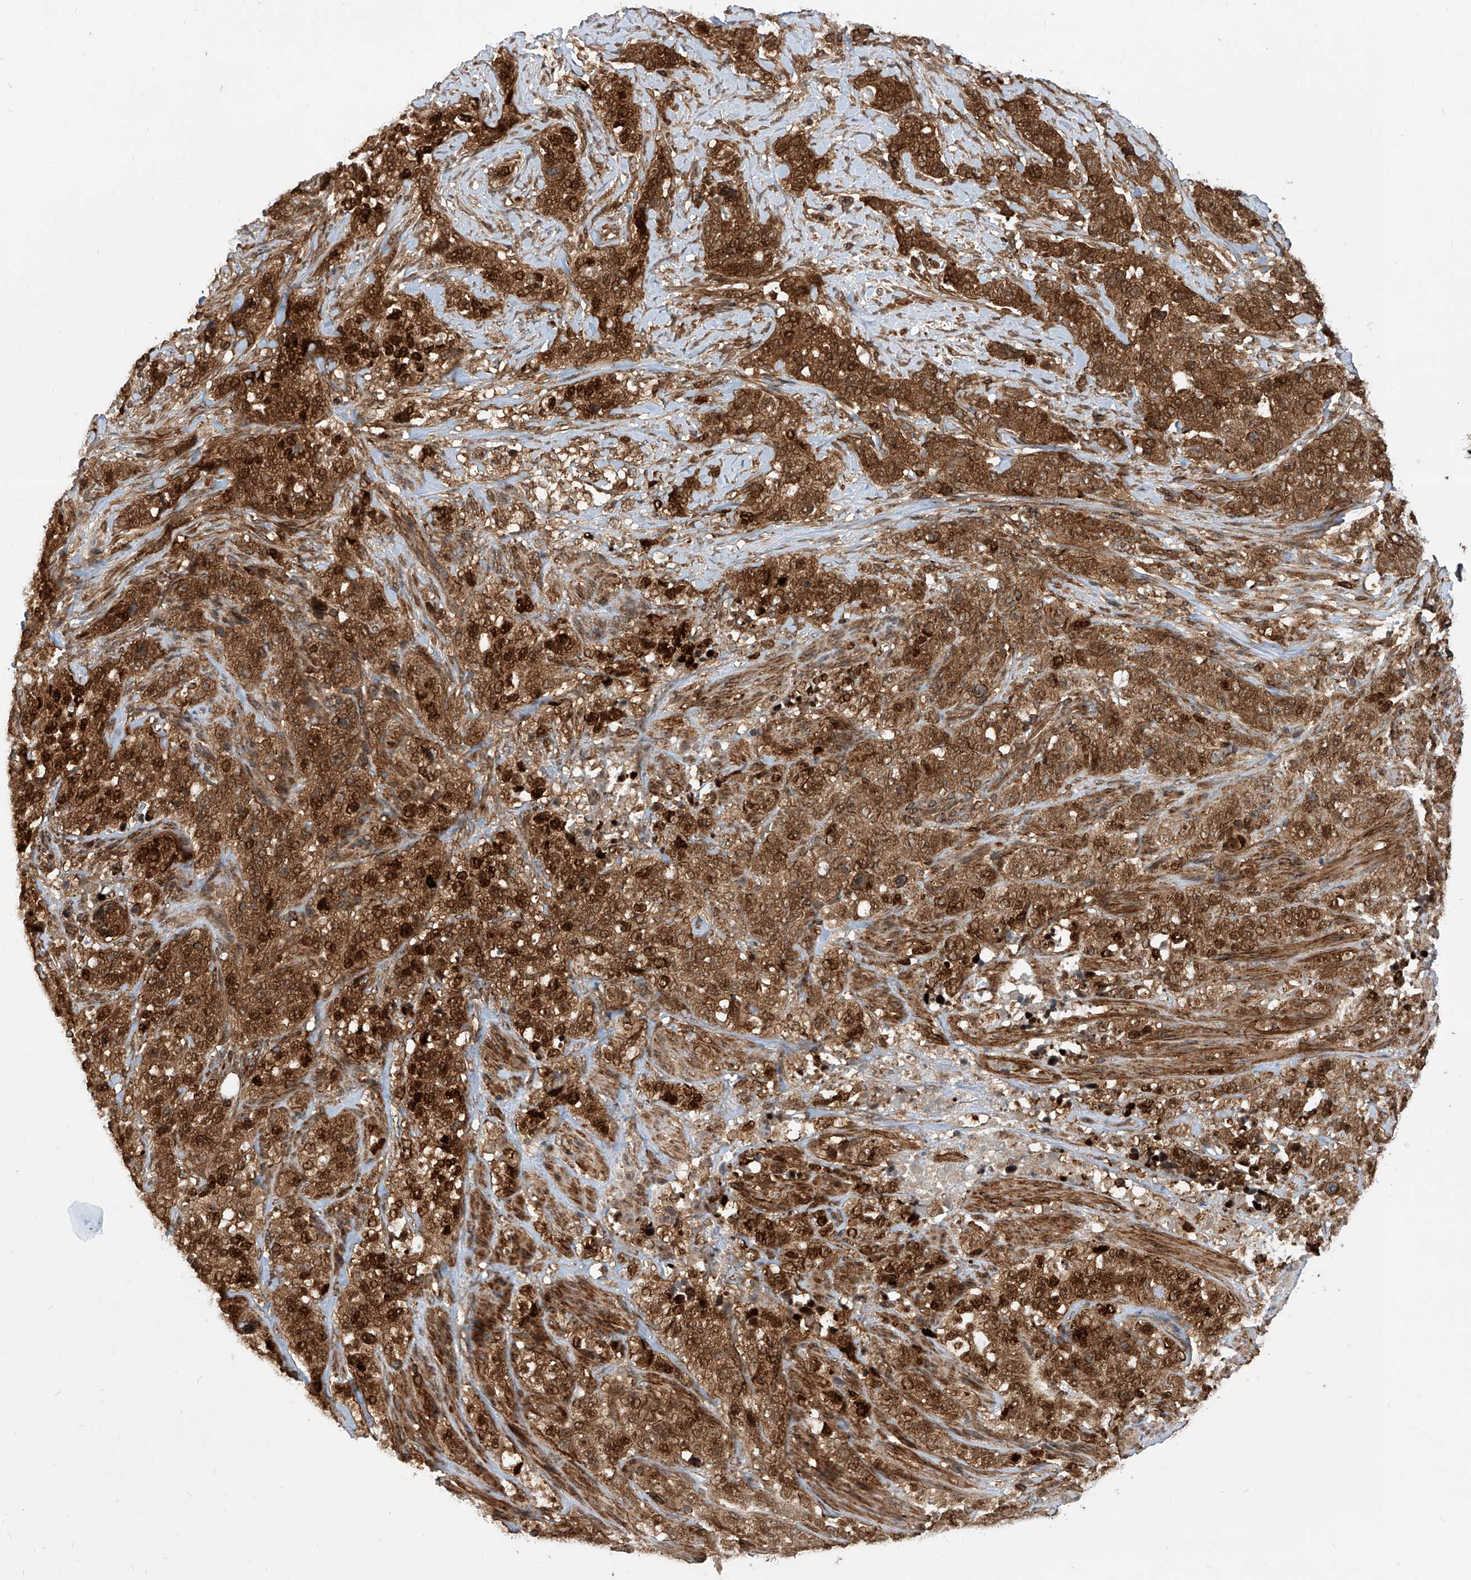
{"staining": {"intensity": "moderate", "quantity": ">75%", "location": "cytoplasmic/membranous,nuclear"}, "tissue": "stomach cancer", "cell_type": "Tumor cells", "image_type": "cancer", "snomed": [{"axis": "morphology", "description": "Adenocarcinoma, NOS"}, {"axis": "topography", "description": "Stomach"}], "caption": "Immunohistochemistry (IHC) (DAB) staining of human stomach cancer (adenocarcinoma) exhibits moderate cytoplasmic/membranous and nuclear protein expression in about >75% of tumor cells. (Stains: DAB (3,3'-diaminobenzidine) in brown, nuclei in blue, Microscopy: brightfield microscopy at high magnification).", "gene": "MAGED2", "patient": {"sex": "male", "age": 48}}